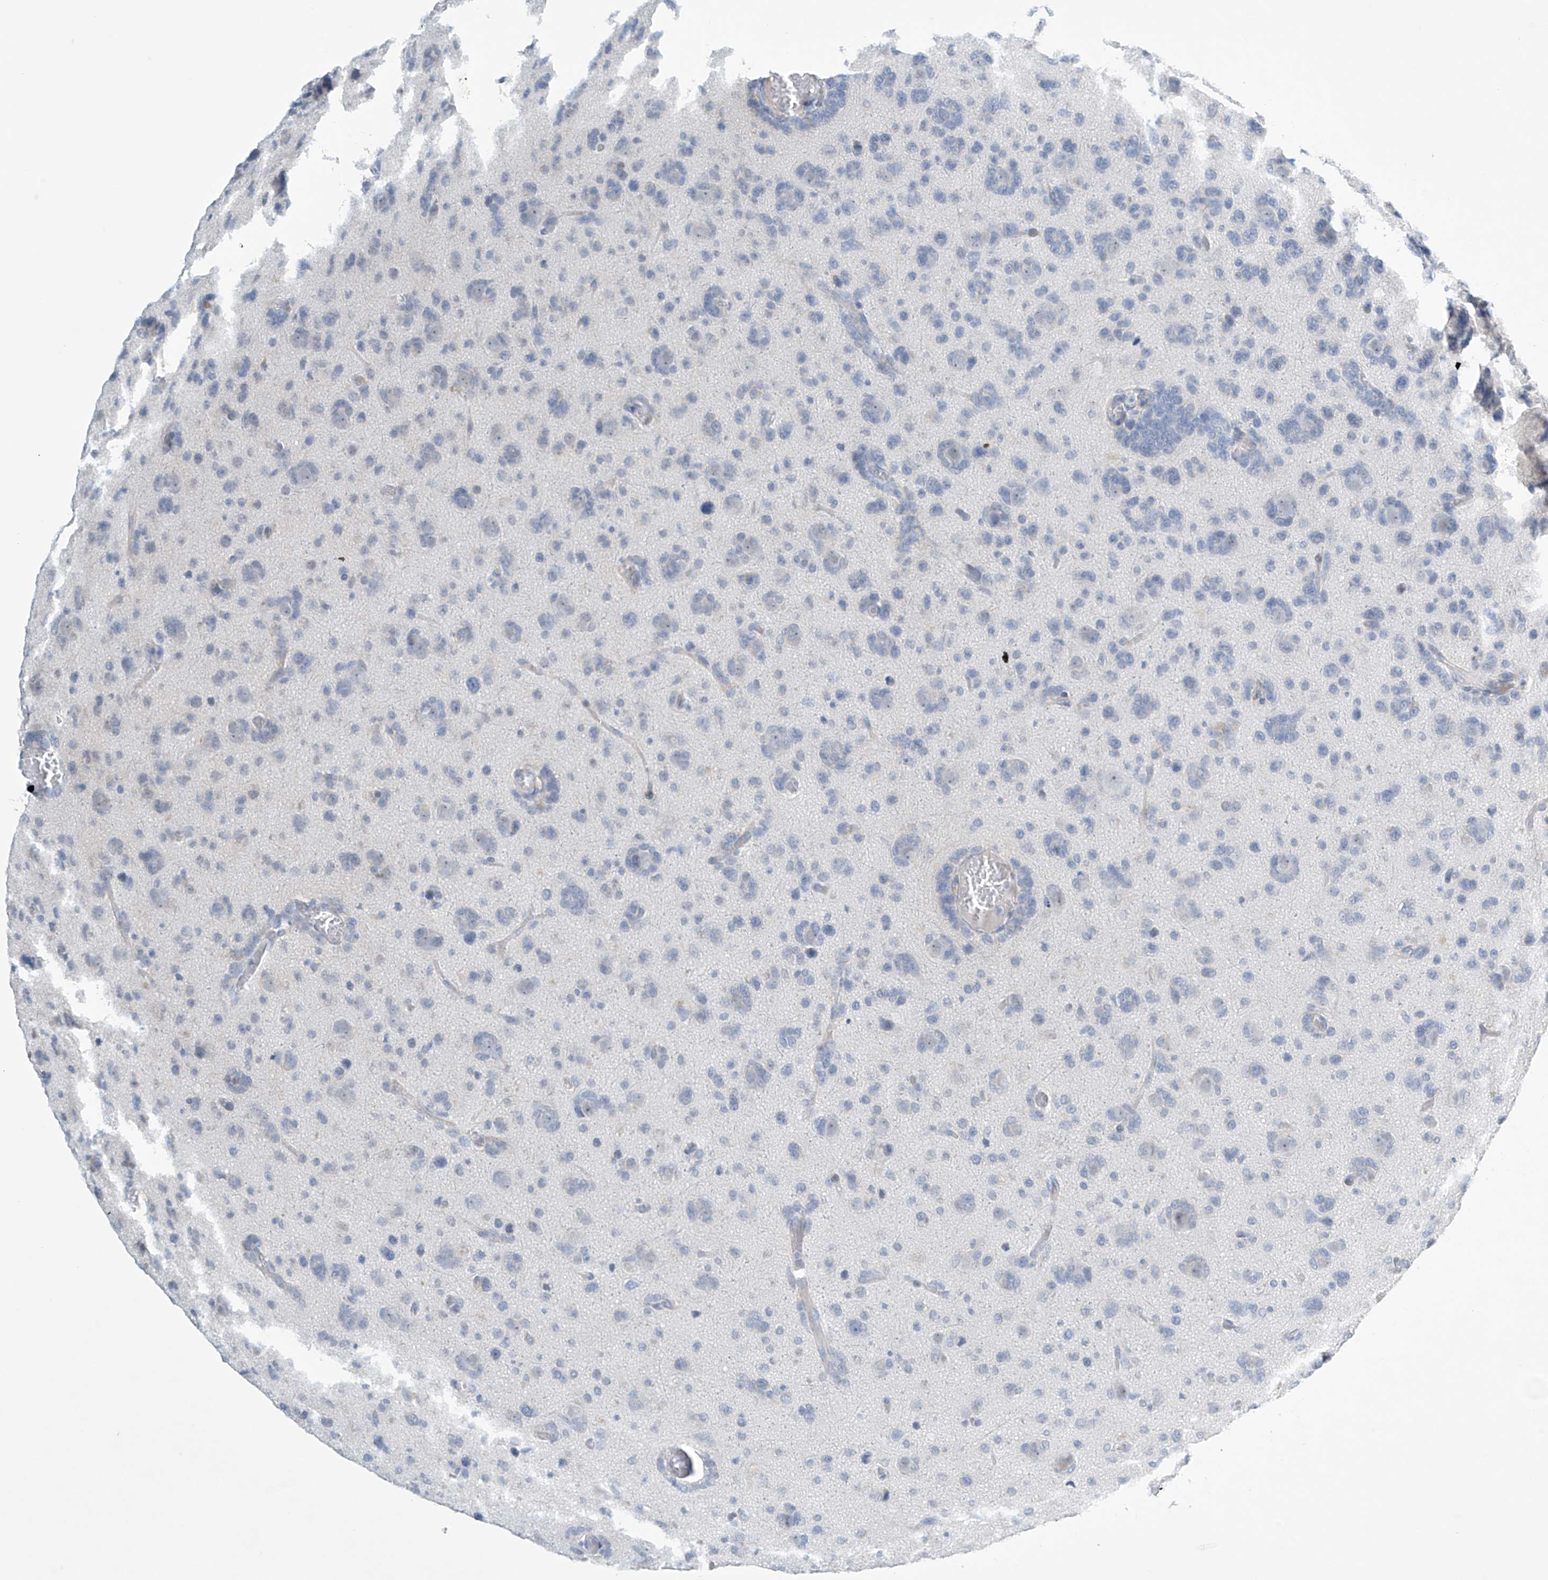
{"staining": {"intensity": "negative", "quantity": "none", "location": "none"}, "tissue": "glioma", "cell_type": "Tumor cells", "image_type": "cancer", "snomed": [{"axis": "morphology", "description": "Glioma, malignant, High grade"}, {"axis": "topography", "description": "Brain"}], "caption": "Immunohistochemistry histopathology image of high-grade glioma (malignant) stained for a protein (brown), which reveals no staining in tumor cells.", "gene": "SLC35A5", "patient": {"sex": "female", "age": 59}}